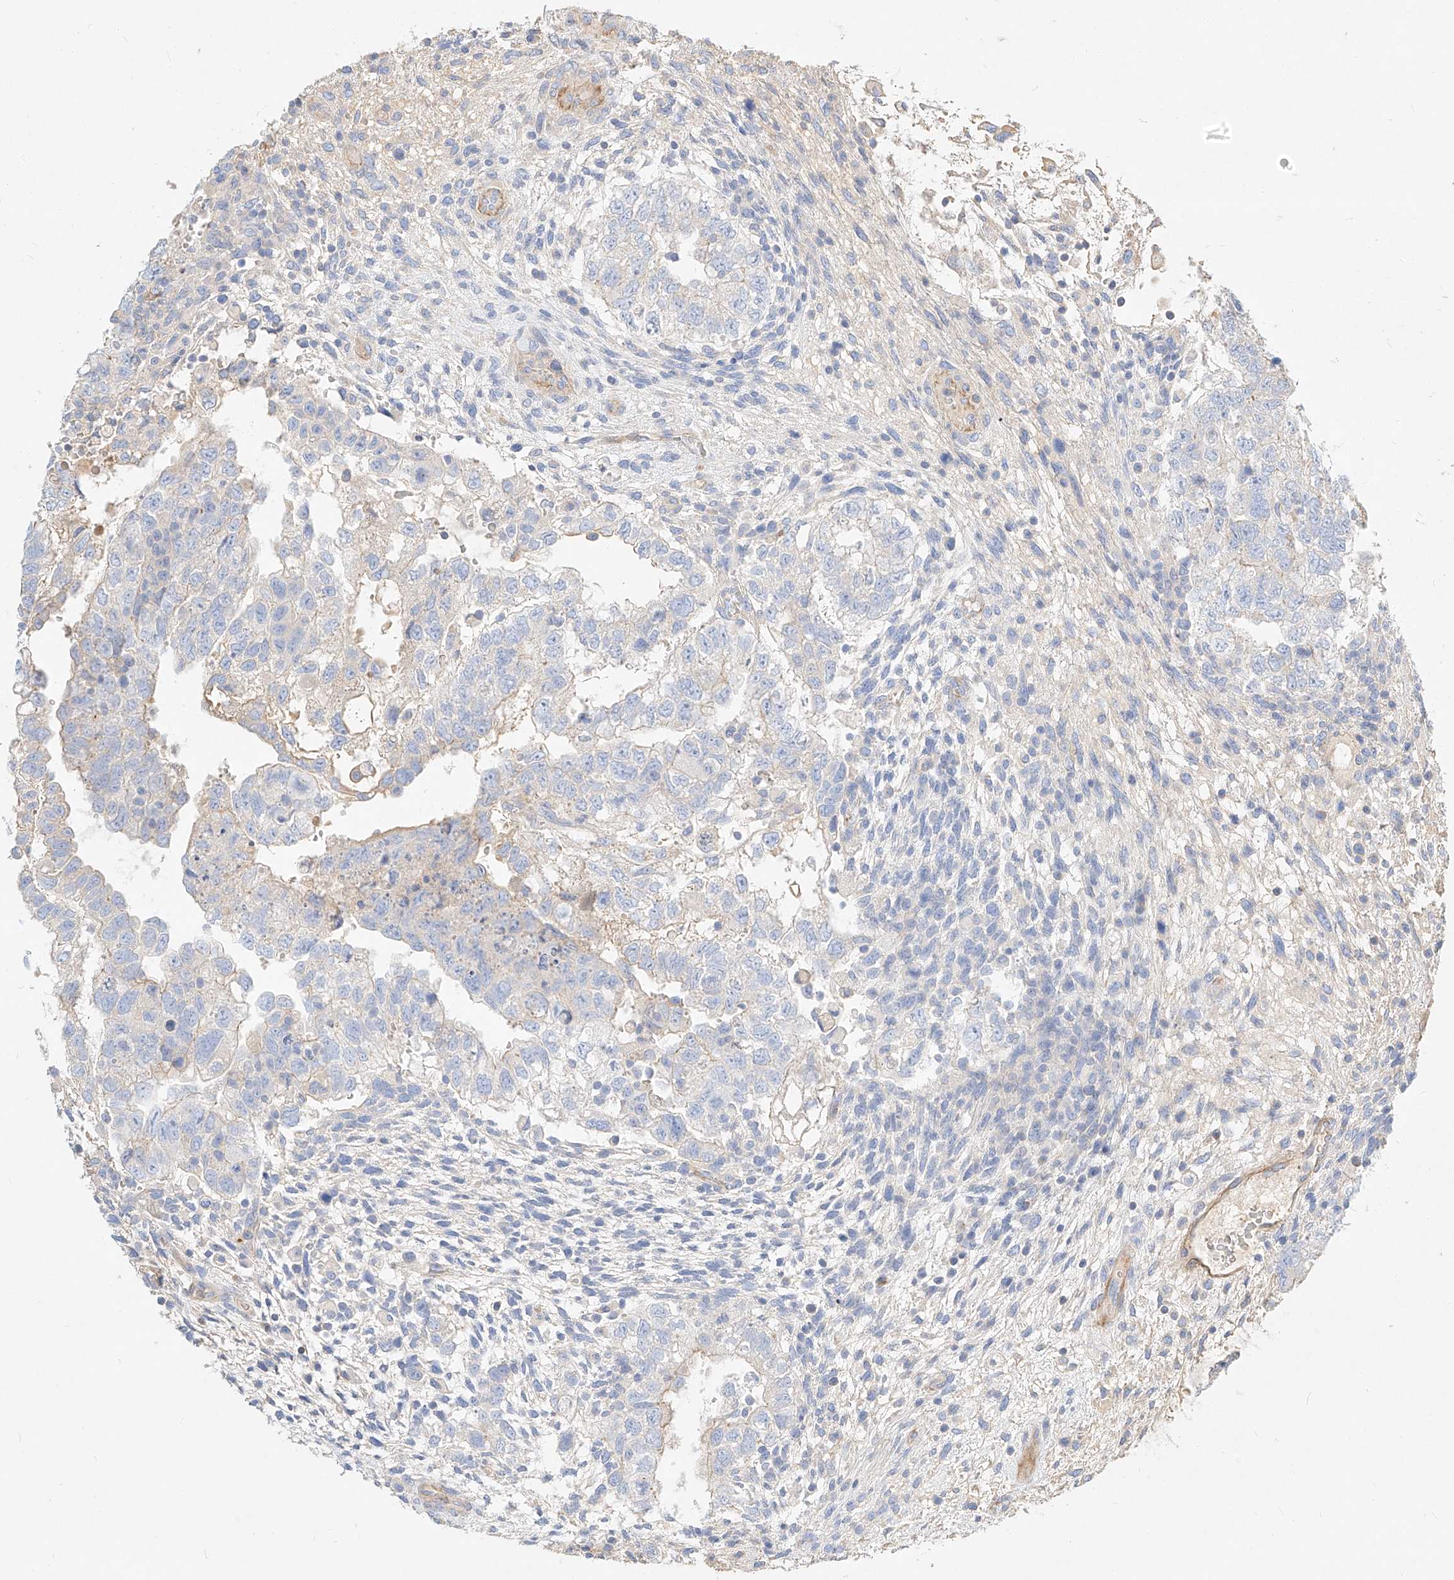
{"staining": {"intensity": "negative", "quantity": "none", "location": "none"}, "tissue": "testis cancer", "cell_type": "Tumor cells", "image_type": "cancer", "snomed": [{"axis": "morphology", "description": "Carcinoma, Embryonal, NOS"}, {"axis": "topography", "description": "Testis"}], "caption": "IHC micrograph of neoplastic tissue: human testis embryonal carcinoma stained with DAB (3,3'-diaminobenzidine) reveals no significant protein expression in tumor cells. (DAB immunohistochemistry (IHC) with hematoxylin counter stain).", "gene": "KCNH5", "patient": {"sex": "male", "age": 37}}